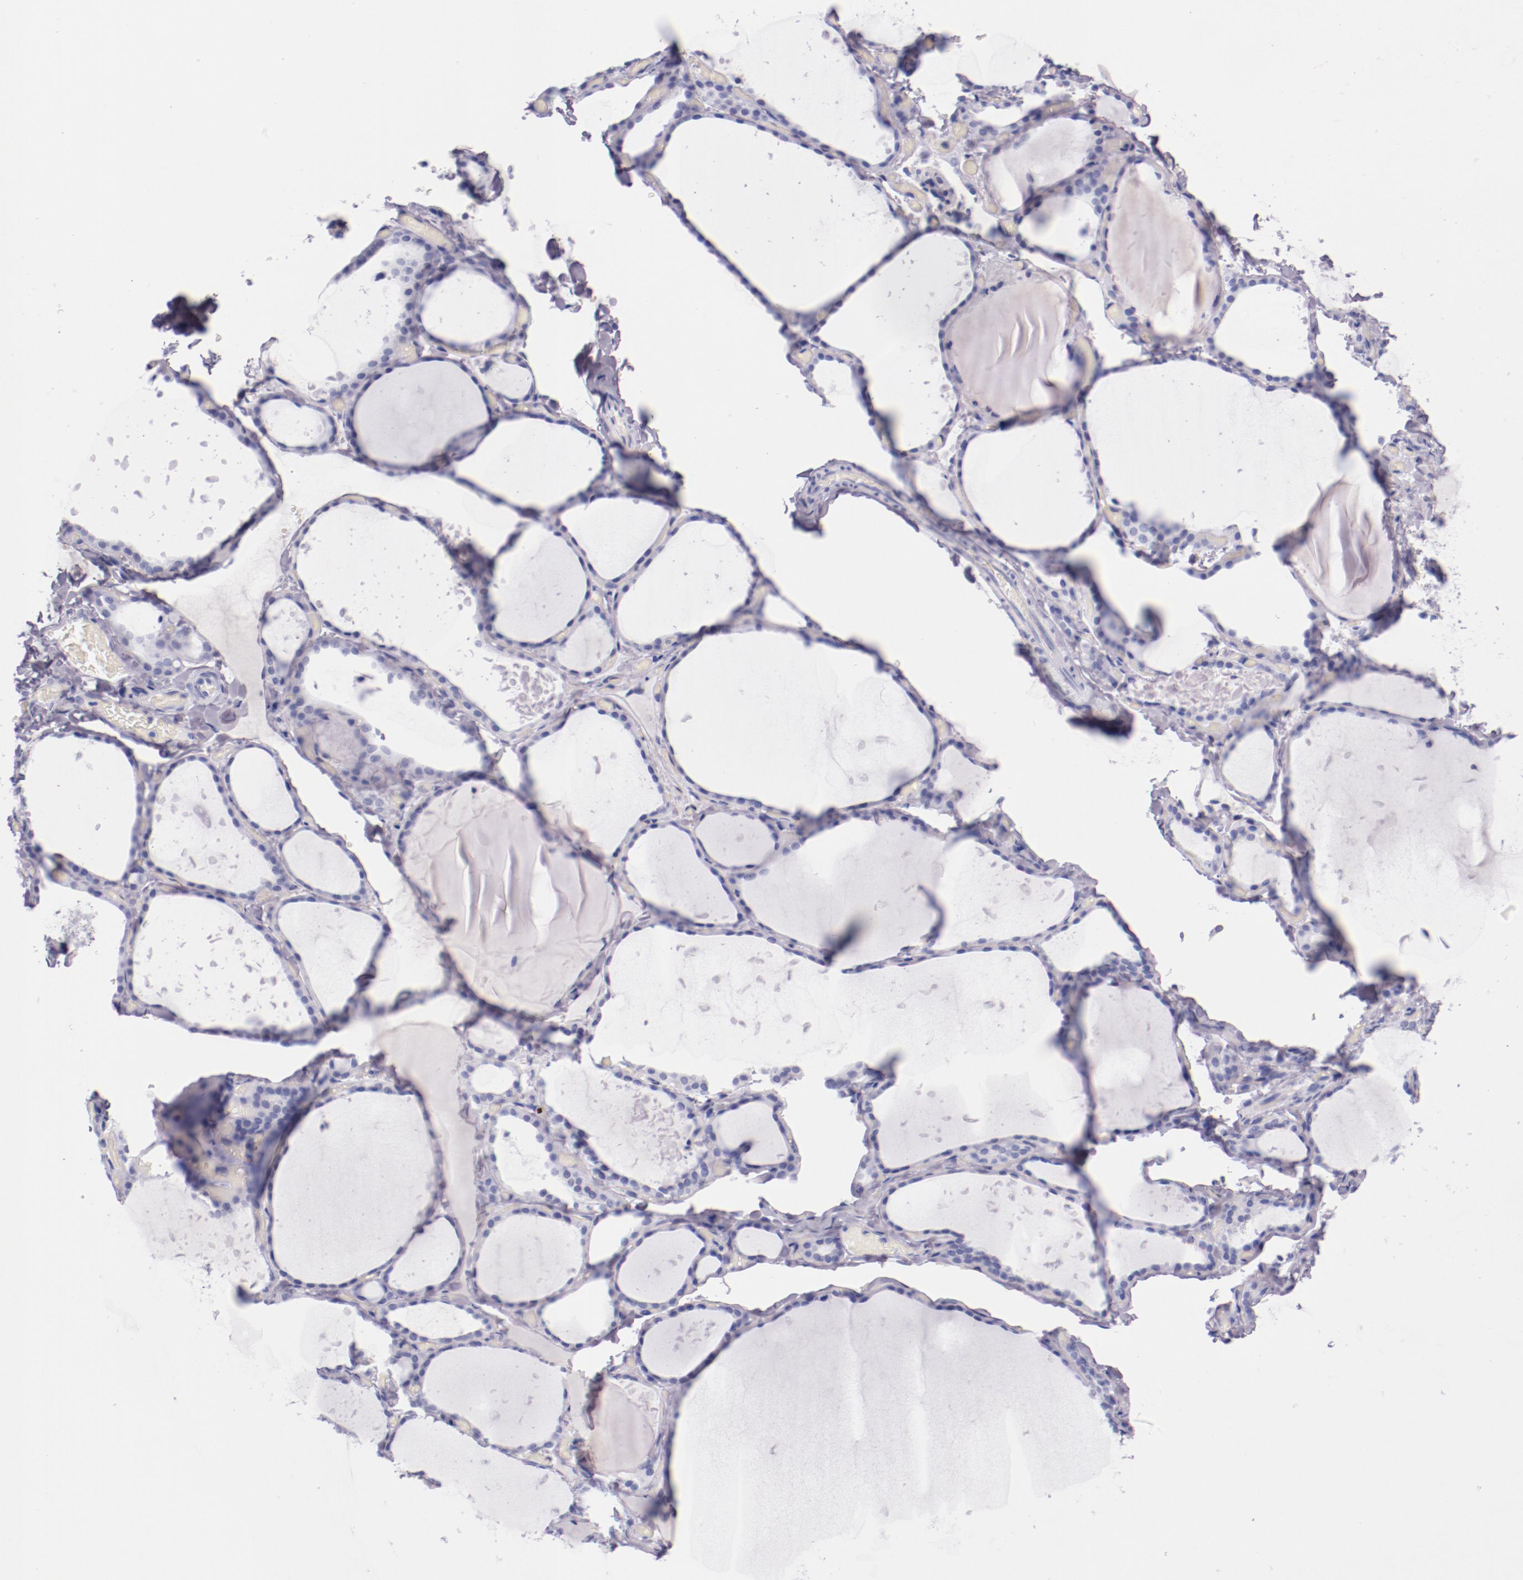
{"staining": {"intensity": "negative", "quantity": "none", "location": "none"}, "tissue": "thyroid gland", "cell_type": "Glandular cells", "image_type": "normal", "snomed": [{"axis": "morphology", "description": "Normal tissue, NOS"}, {"axis": "topography", "description": "Thyroid gland"}], "caption": "The immunohistochemistry histopathology image has no significant positivity in glandular cells of thyroid gland. Nuclei are stained in blue.", "gene": "IRF4", "patient": {"sex": "female", "age": 22}}